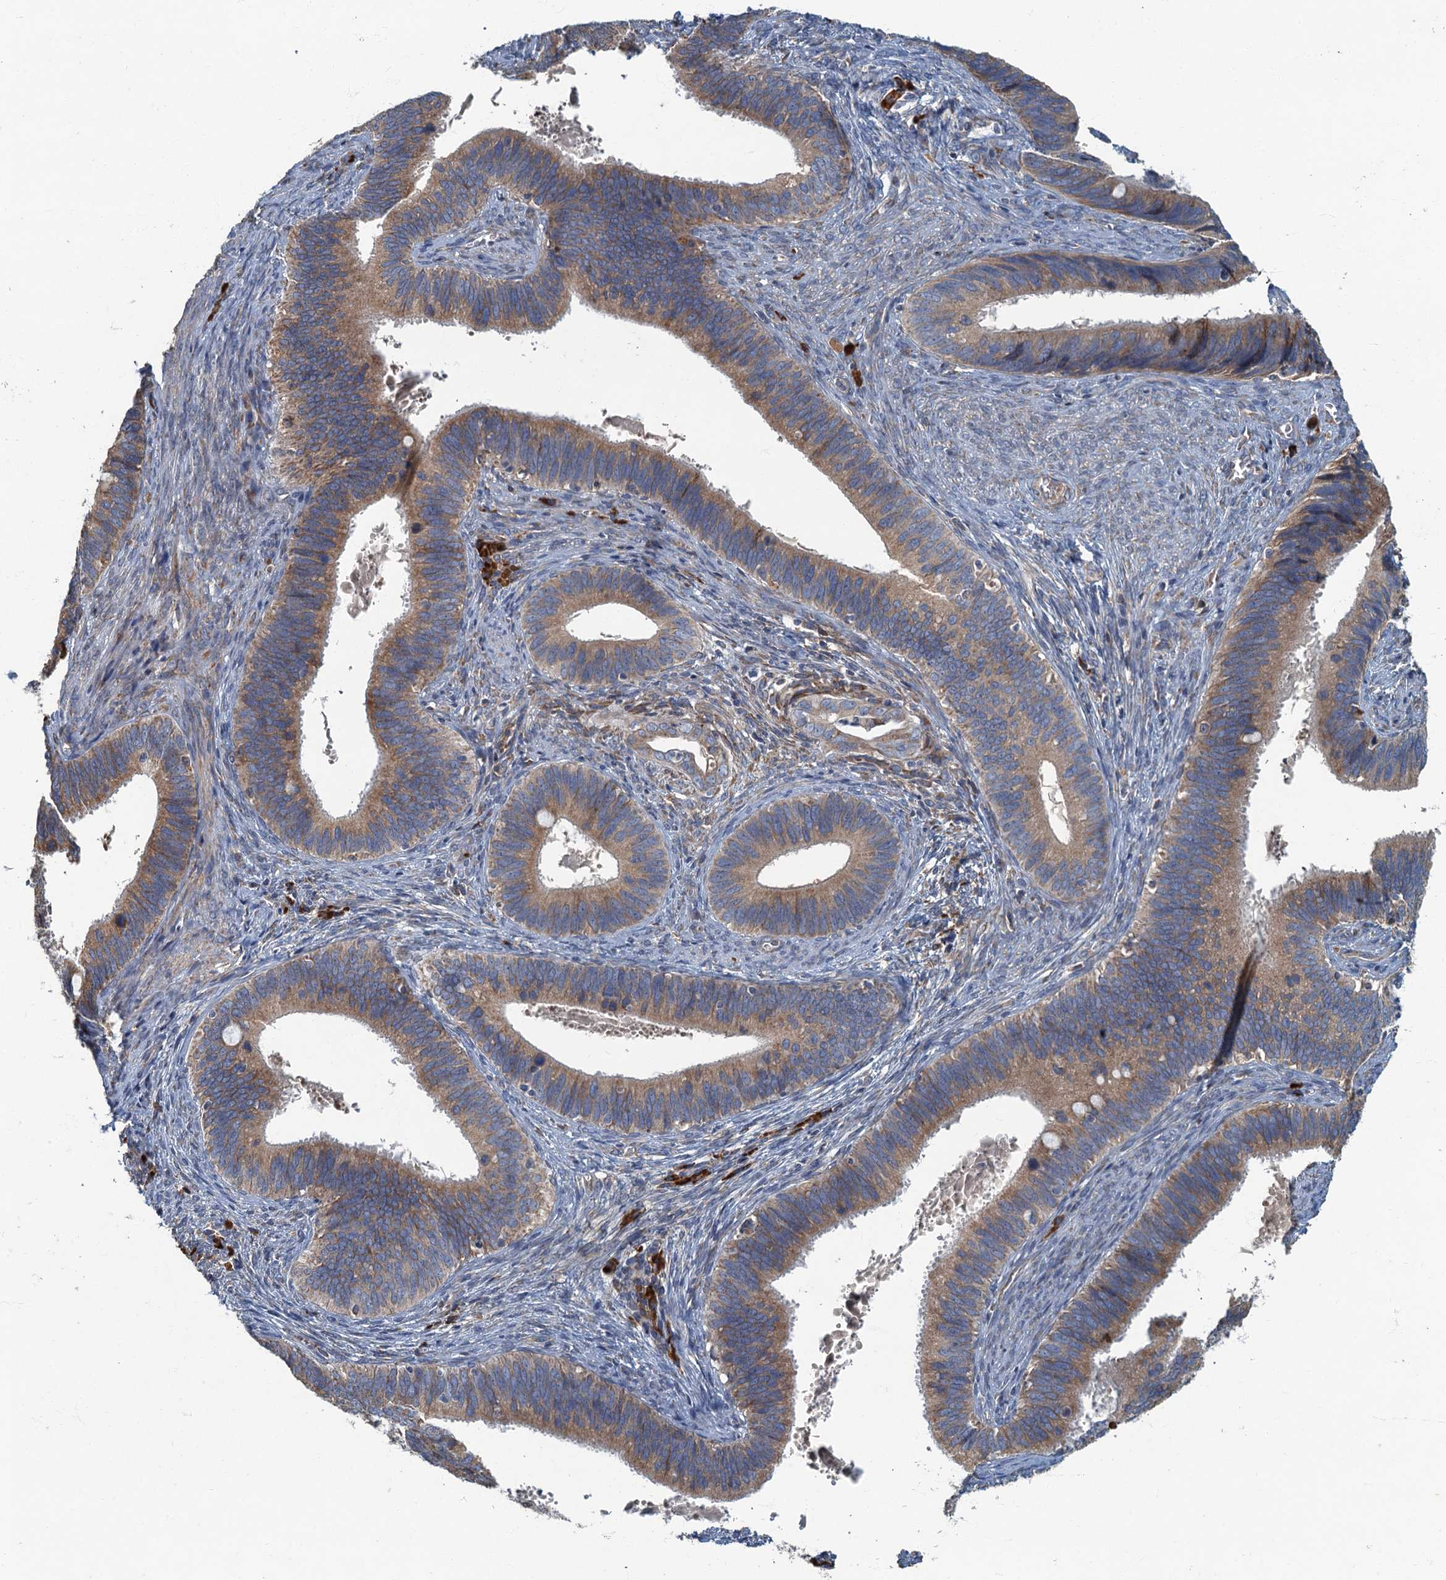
{"staining": {"intensity": "moderate", "quantity": ">75%", "location": "cytoplasmic/membranous"}, "tissue": "cervical cancer", "cell_type": "Tumor cells", "image_type": "cancer", "snomed": [{"axis": "morphology", "description": "Adenocarcinoma, NOS"}, {"axis": "topography", "description": "Cervix"}], "caption": "Immunohistochemical staining of cervical adenocarcinoma displays medium levels of moderate cytoplasmic/membranous protein staining in approximately >75% of tumor cells.", "gene": "SPDYC", "patient": {"sex": "female", "age": 42}}